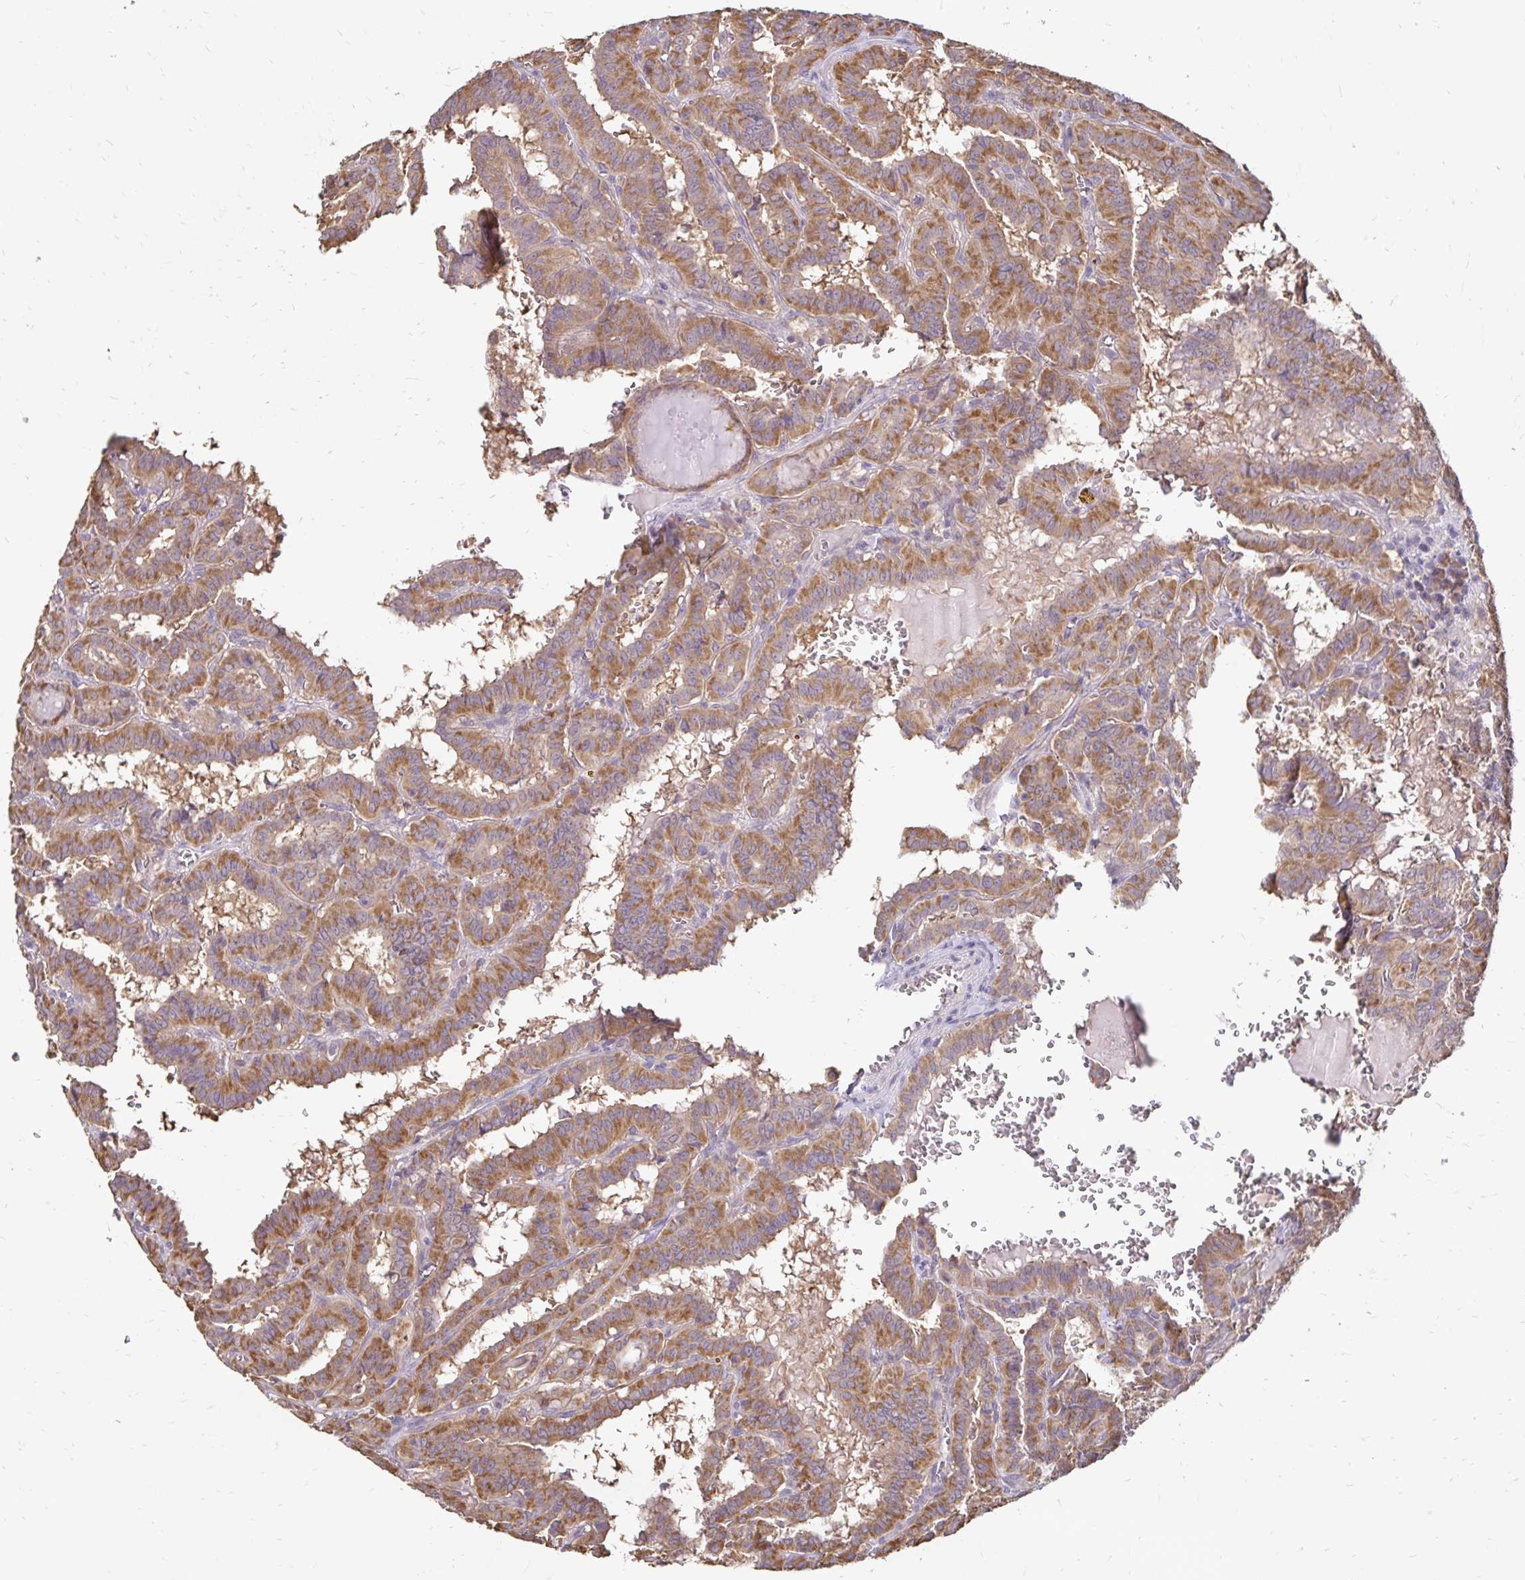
{"staining": {"intensity": "moderate", "quantity": ">75%", "location": "cytoplasmic/membranous"}, "tissue": "thyroid cancer", "cell_type": "Tumor cells", "image_type": "cancer", "snomed": [{"axis": "morphology", "description": "Papillary adenocarcinoma, NOS"}, {"axis": "topography", "description": "Thyroid gland"}], "caption": "A medium amount of moderate cytoplasmic/membranous expression is appreciated in approximately >75% of tumor cells in thyroid papillary adenocarcinoma tissue. The staining was performed using DAB, with brown indicating positive protein expression. Nuclei are stained blue with hematoxylin.", "gene": "EMC10", "patient": {"sex": "female", "age": 21}}